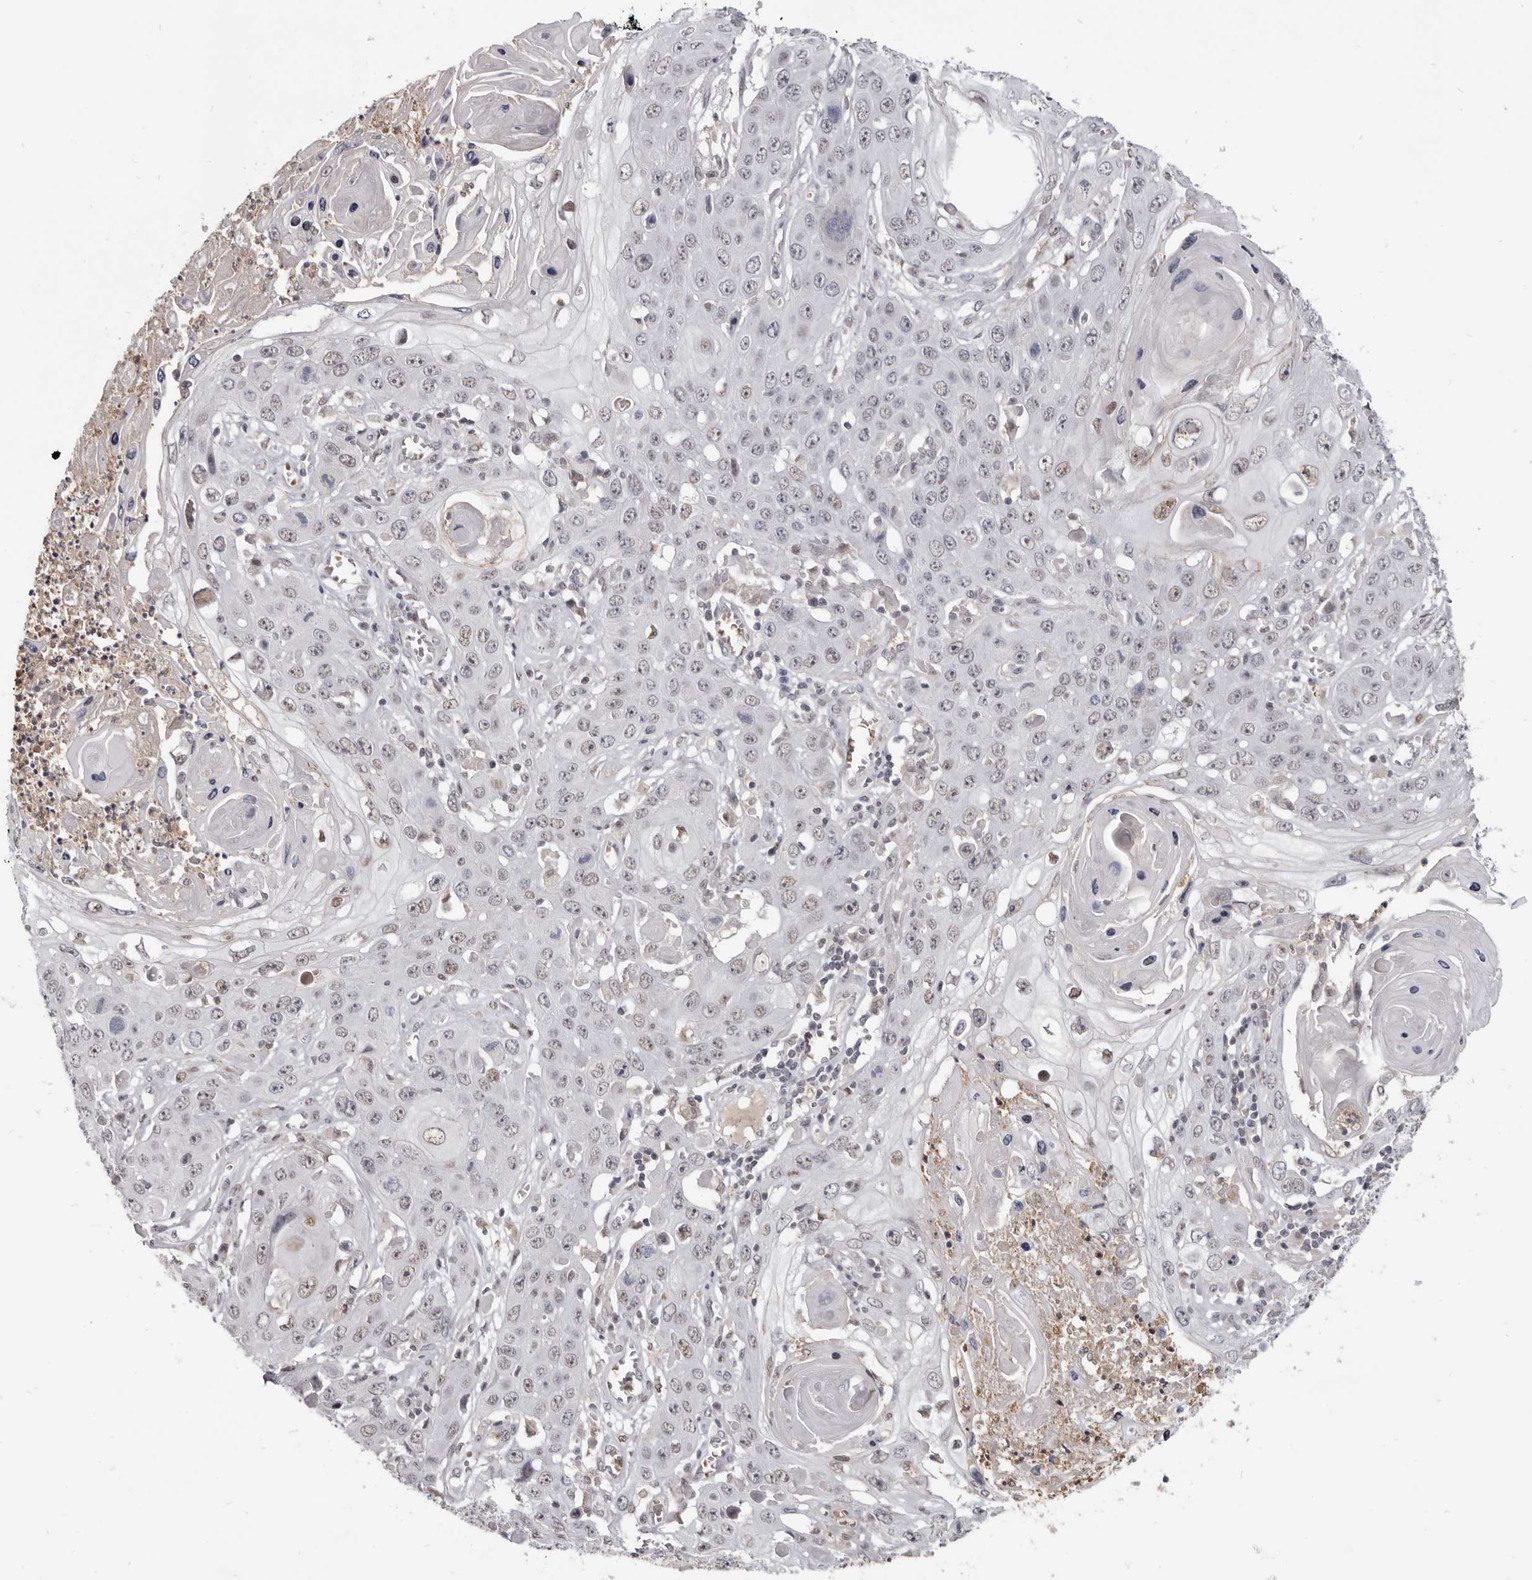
{"staining": {"intensity": "weak", "quantity": "<25%", "location": "nuclear"}, "tissue": "skin cancer", "cell_type": "Tumor cells", "image_type": "cancer", "snomed": [{"axis": "morphology", "description": "Squamous cell carcinoma, NOS"}, {"axis": "topography", "description": "Skin"}], "caption": "Tumor cells show no significant protein expression in squamous cell carcinoma (skin).", "gene": "CGN", "patient": {"sex": "male", "age": 55}}